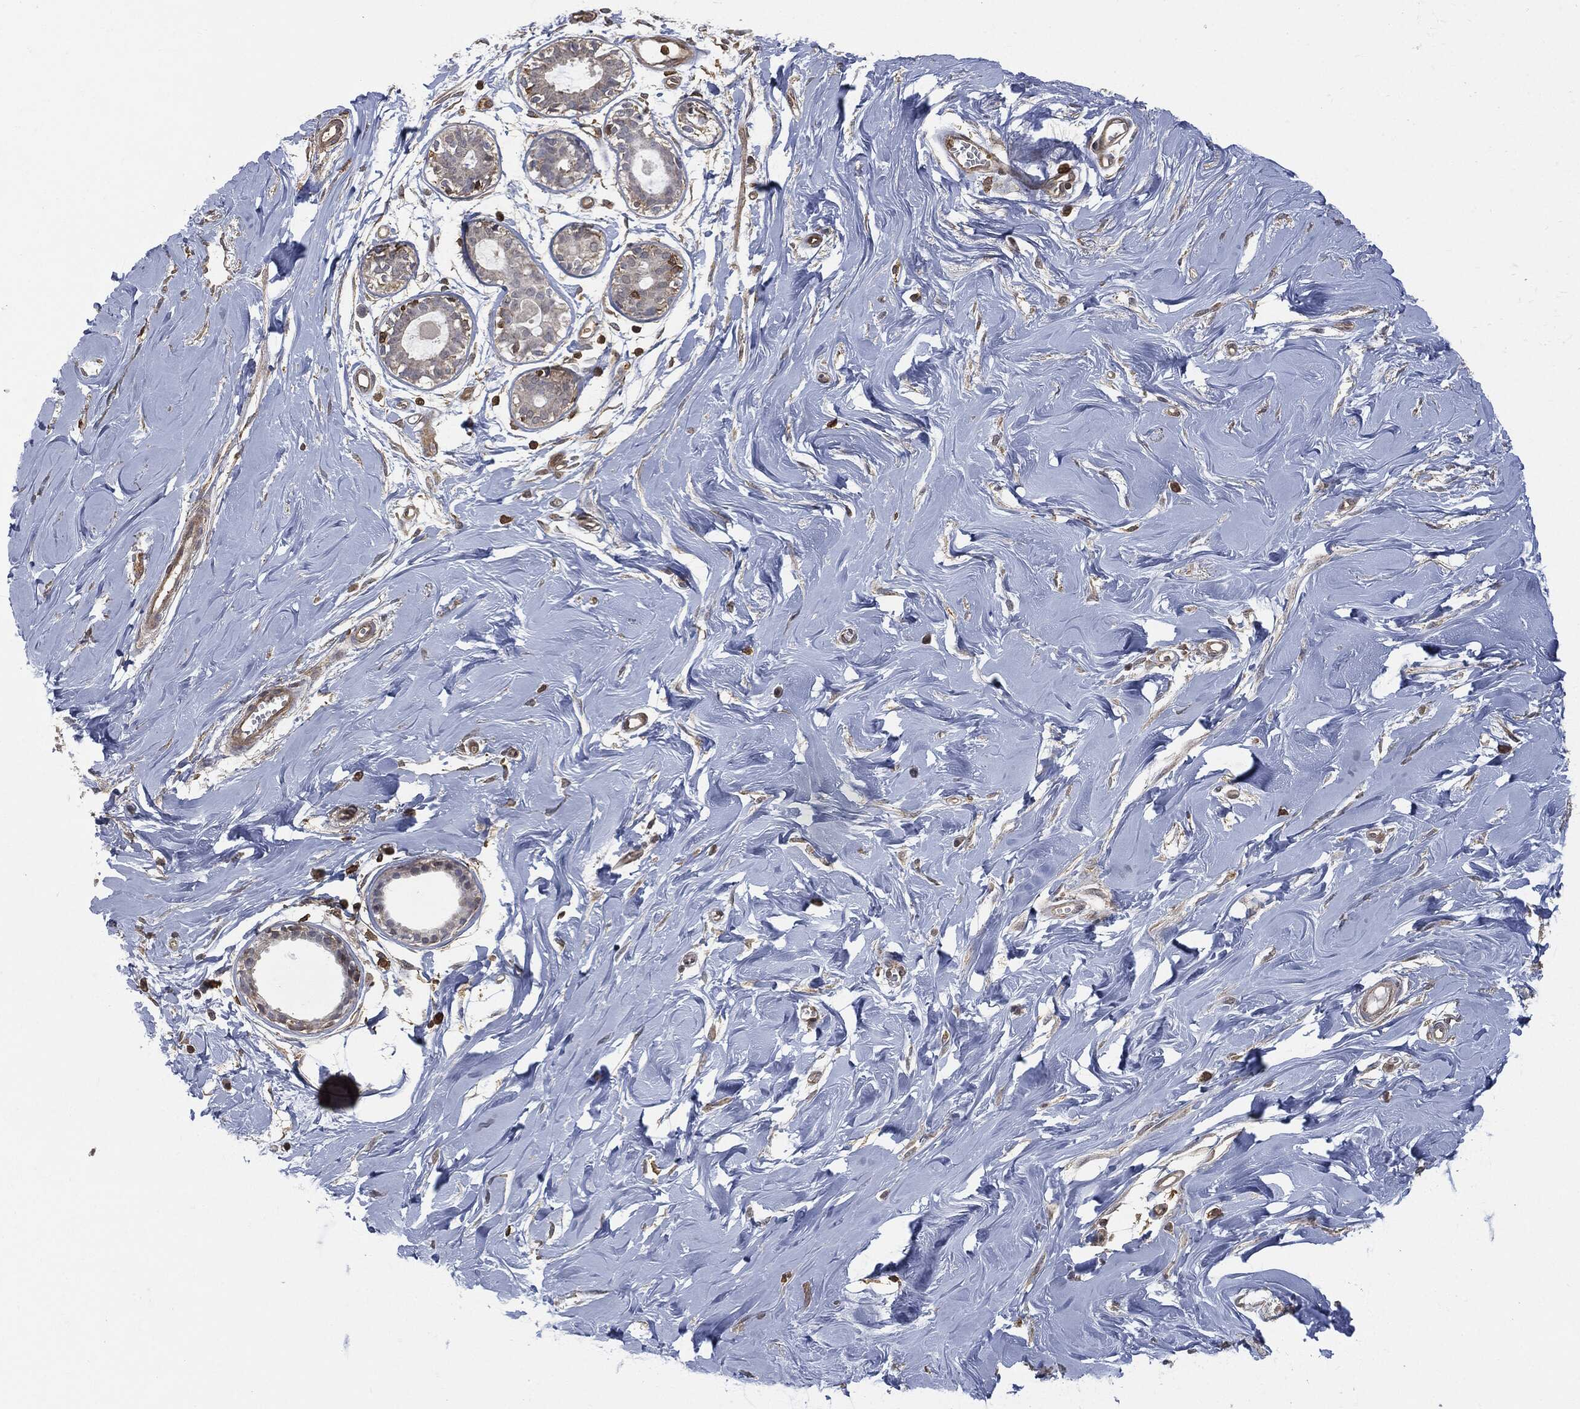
{"staining": {"intensity": "negative", "quantity": "none", "location": "none"}, "tissue": "adipose tissue", "cell_type": "Adipocytes", "image_type": "normal", "snomed": [{"axis": "morphology", "description": "Normal tissue, NOS"}, {"axis": "topography", "description": "Breast"}], "caption": "An image of human adipose tissue is negative for staining in adipocytes. (DAB (3,3'-diaminobenzidine) immunohistochemistry with hematoxylin counter stain).", "gene": "PSMB10", "patient": {"sex": "female", "age": 49}}